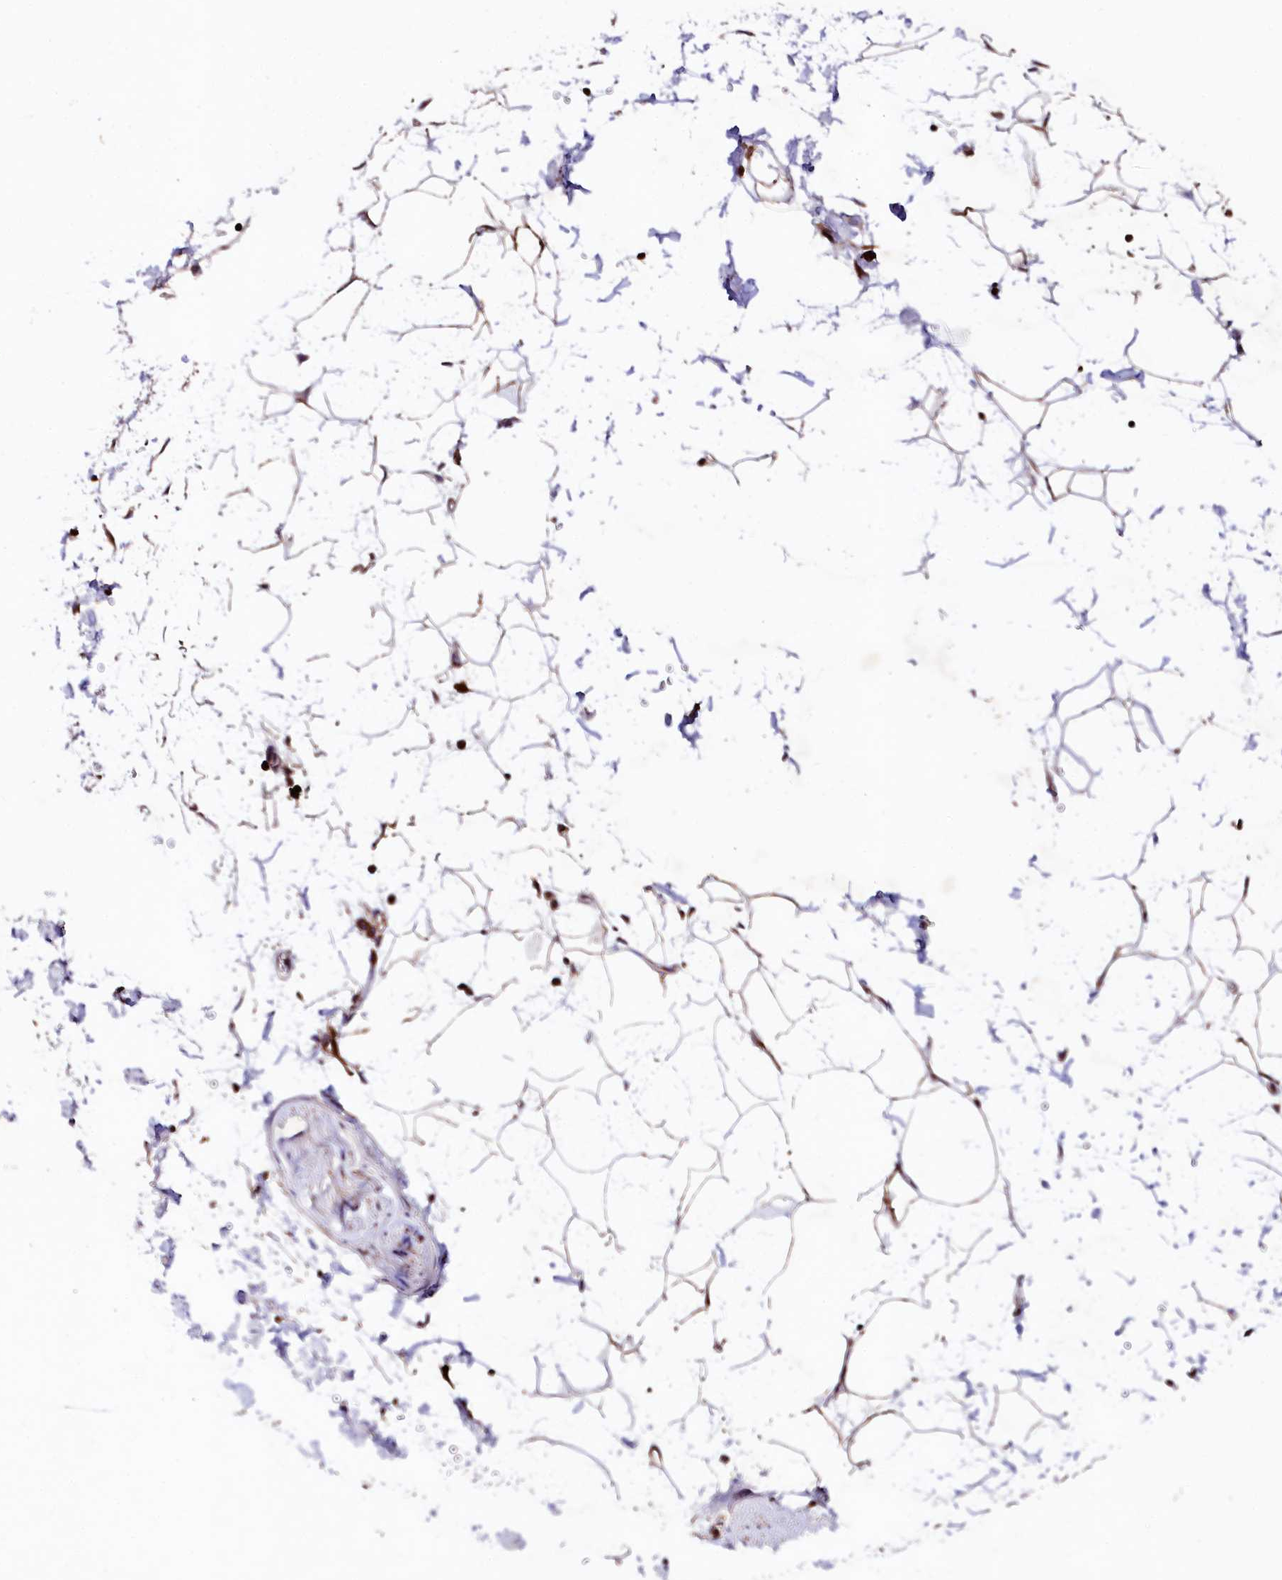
{"staining": {"intensity": "moderate", "quantity": "25%-75%", "location": "cytoplasmic/membranous"}, "tissue": "adipose tissue", "cell_type": "Adipocytes", "image_type": "normal", "snomed": [{"axis": "morphology", "description": "Normal tissue, NOS"}, {"axis": "topography", "description": "Soft tissue"}], "caption": "The immunohistochemical stain labels moderate cytoplasmic/membranous staining in adipocytes of unremarkable adipose tissue. The protein of interest is stained brown, and the nuclei are stained in blue (DAB IHC with brightfield microscopy, high magnification).", "gene": "ST3GAL1", "patient": {"sex": "male", "age": 72}}